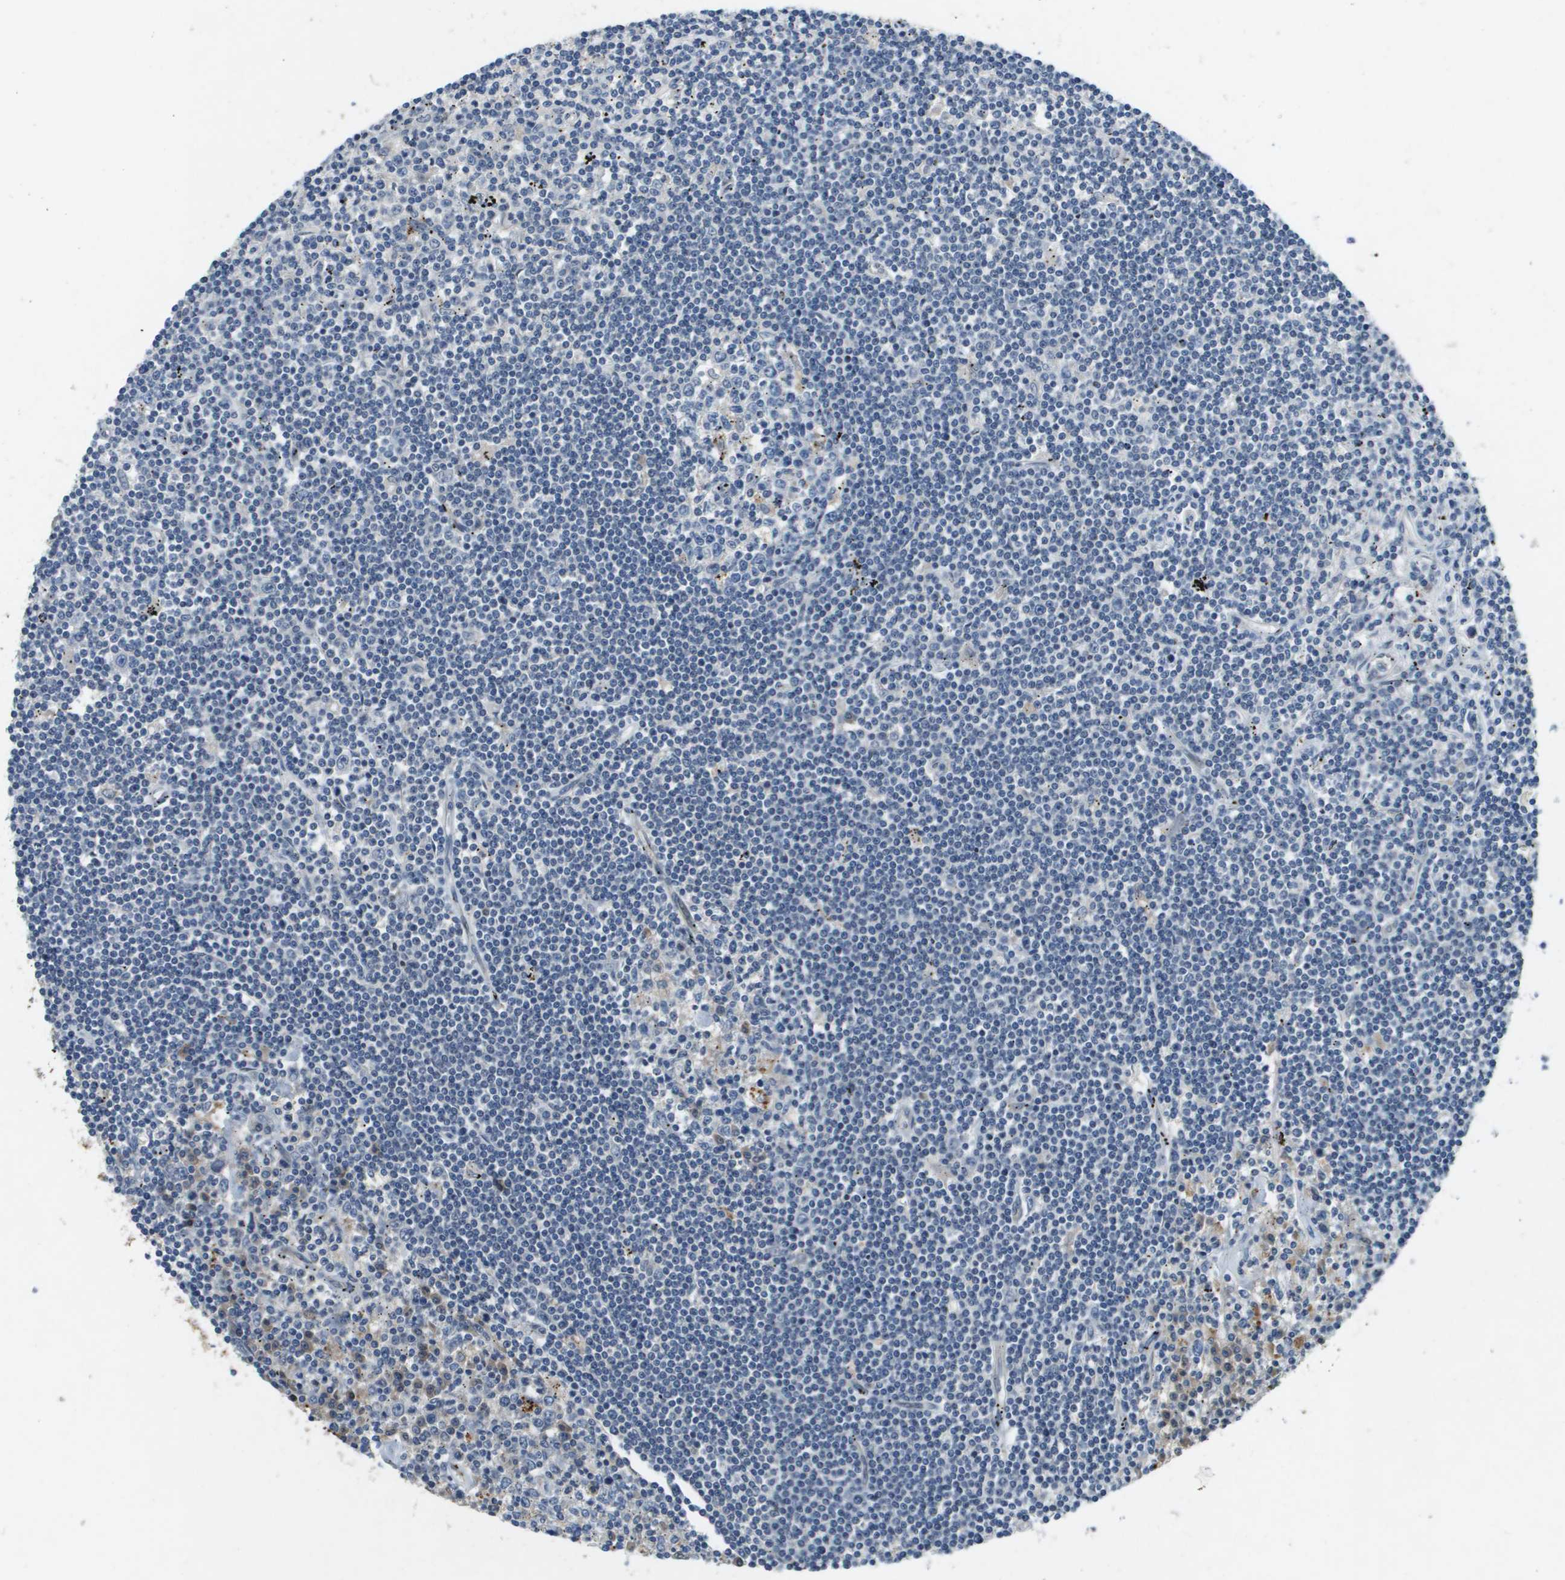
{"staining": {"intensity": "negative", "quantity": "none", "location": "none"}, "tissue": "lymphoma", "cell_type": "Tumor cells", "image_type": "cancer", "snomed": [{"axis": "morphology", "description": "Malignant lymphoma, non-Hodgkin's type, Low grade"}, {"axis": "topography", "description": "Spleen"}], "caption": "An immunohistochemistry (IHC) micrograph of malignant lymphoma, non-Hodgkin's type (low-grade) is shown. There is no staining in tumor cells of malignant lymphoma, non-Hodgkin's type (low-grade).", "gene": "PGAP3", "patient": {"sex": "male", "age": 76}}